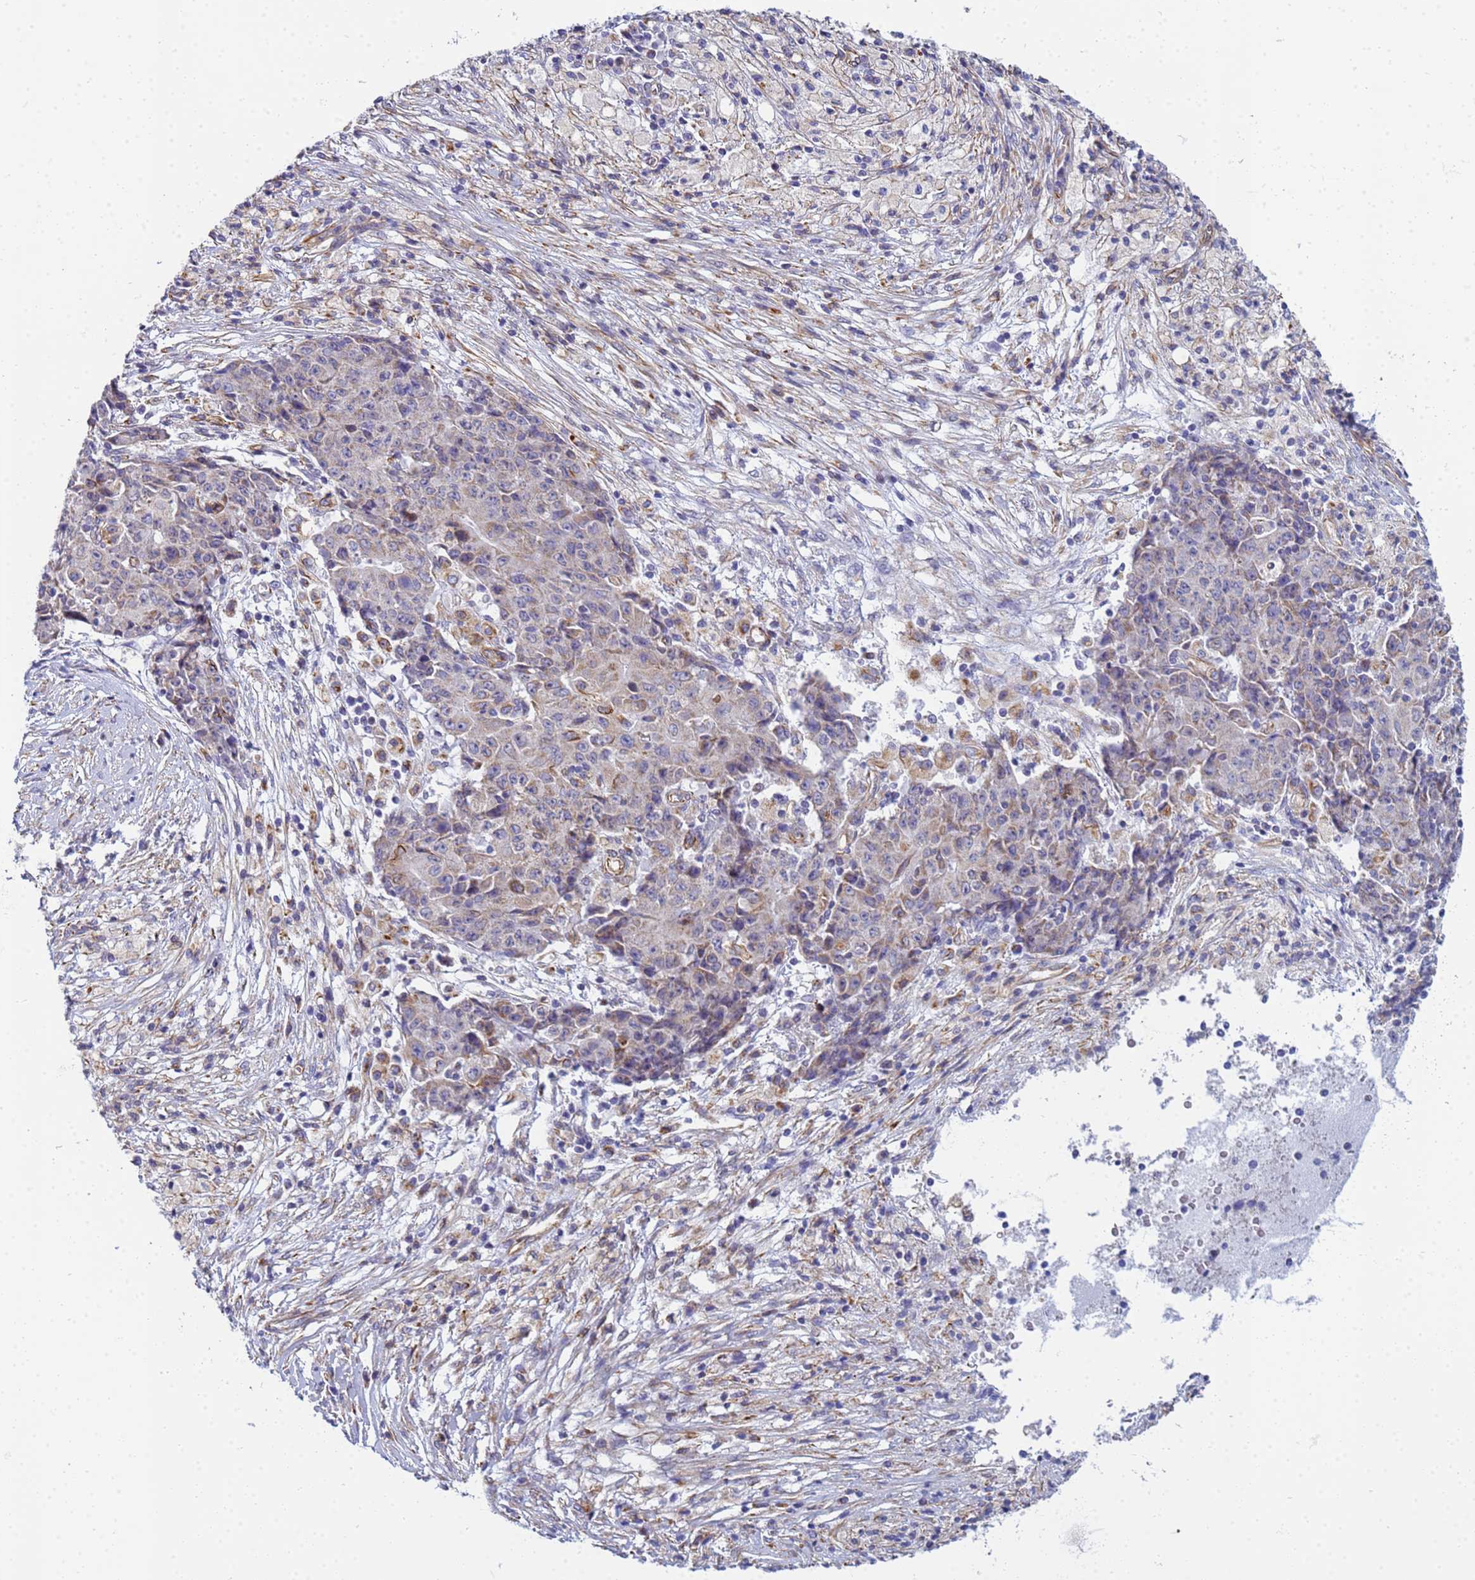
{"staining": {"intensity": "weak", "quantity": "25%-75%", "location": "cytoplasmic/membranous"}, "tissue": "ovarian cancer", "cell_type": "Tumor cells", "image_type": "cancer", "snomed": [{"axis": "morphology", "description": "Carcinoma, endometroid"}, {"axis": "topography", "description": "Ovary"}], "caption": "Protein analysis of ovarian cancer (endometroid carcinoma) tissue demonstrates weak cytoplasmic/membranous staining in approximately 25%-75% of tumor cells. Nuclei are stained in blue.", "gene": "UBXN2B", "patient": {"sex": "female", "age": 42}}